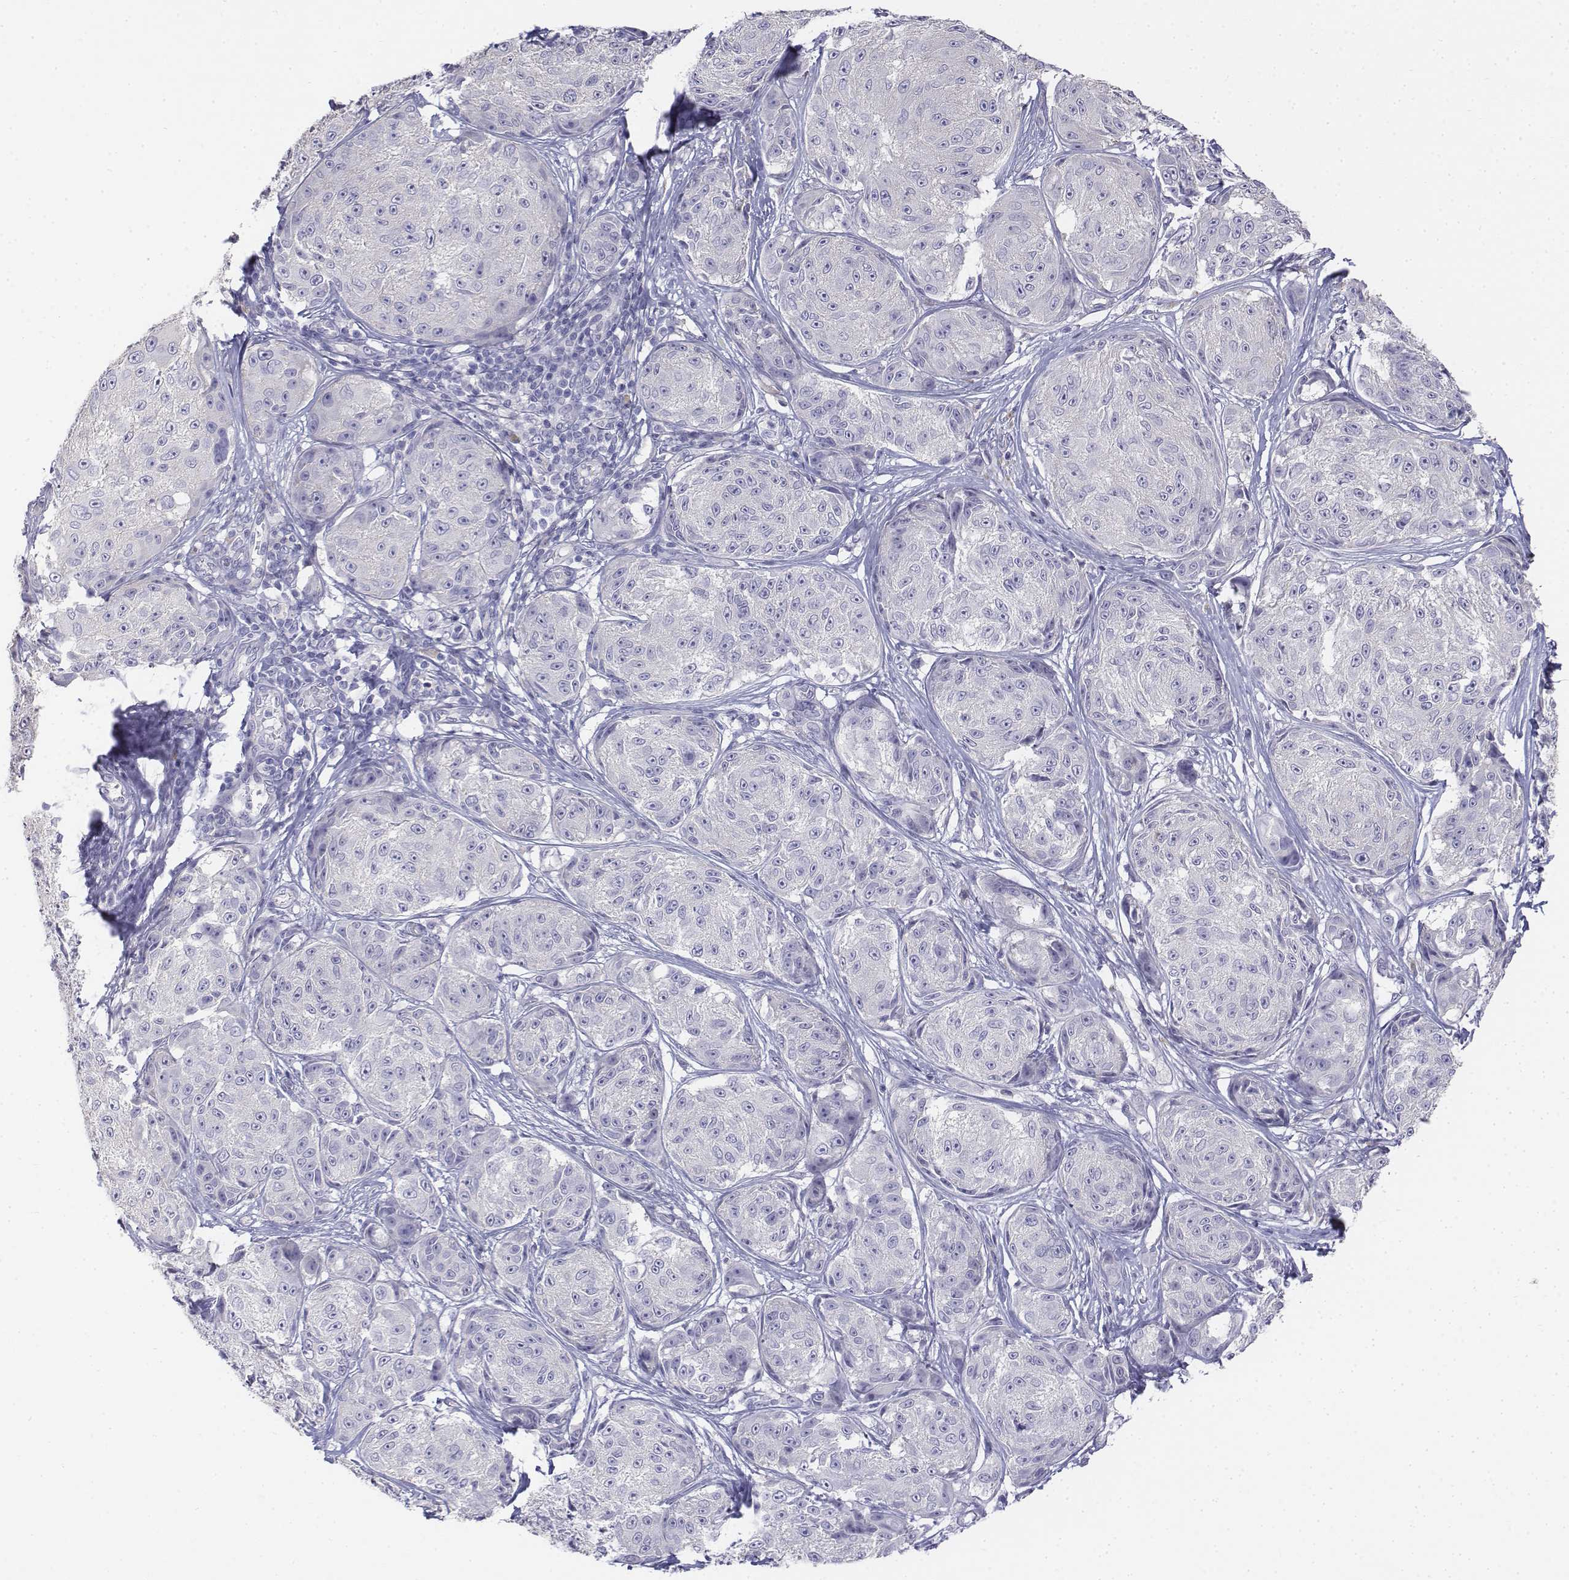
{"staining": {"intensity": "negative", "quantity": "none", "location": "none"}, "tissue": "melanoma", "cell_type": "Tumor cells", "image_type": "cancer", "snomed": [{"axis": "morphology", "description": "Malignant melanoma, NOS"}, {"axis": "topography", "description": "Skin"}], "caption": "IHC image of malignant melanoma stained for a protein (brown), which demonstrates no positivity in tumor cells. The staining is performed using DAB (3,3'-diaminobenzidine) brown chromogen with nuclei counter-stained in using hematoxylin.", "gene": "LGSN", "patient": {"sex": "male", "age": 61}}